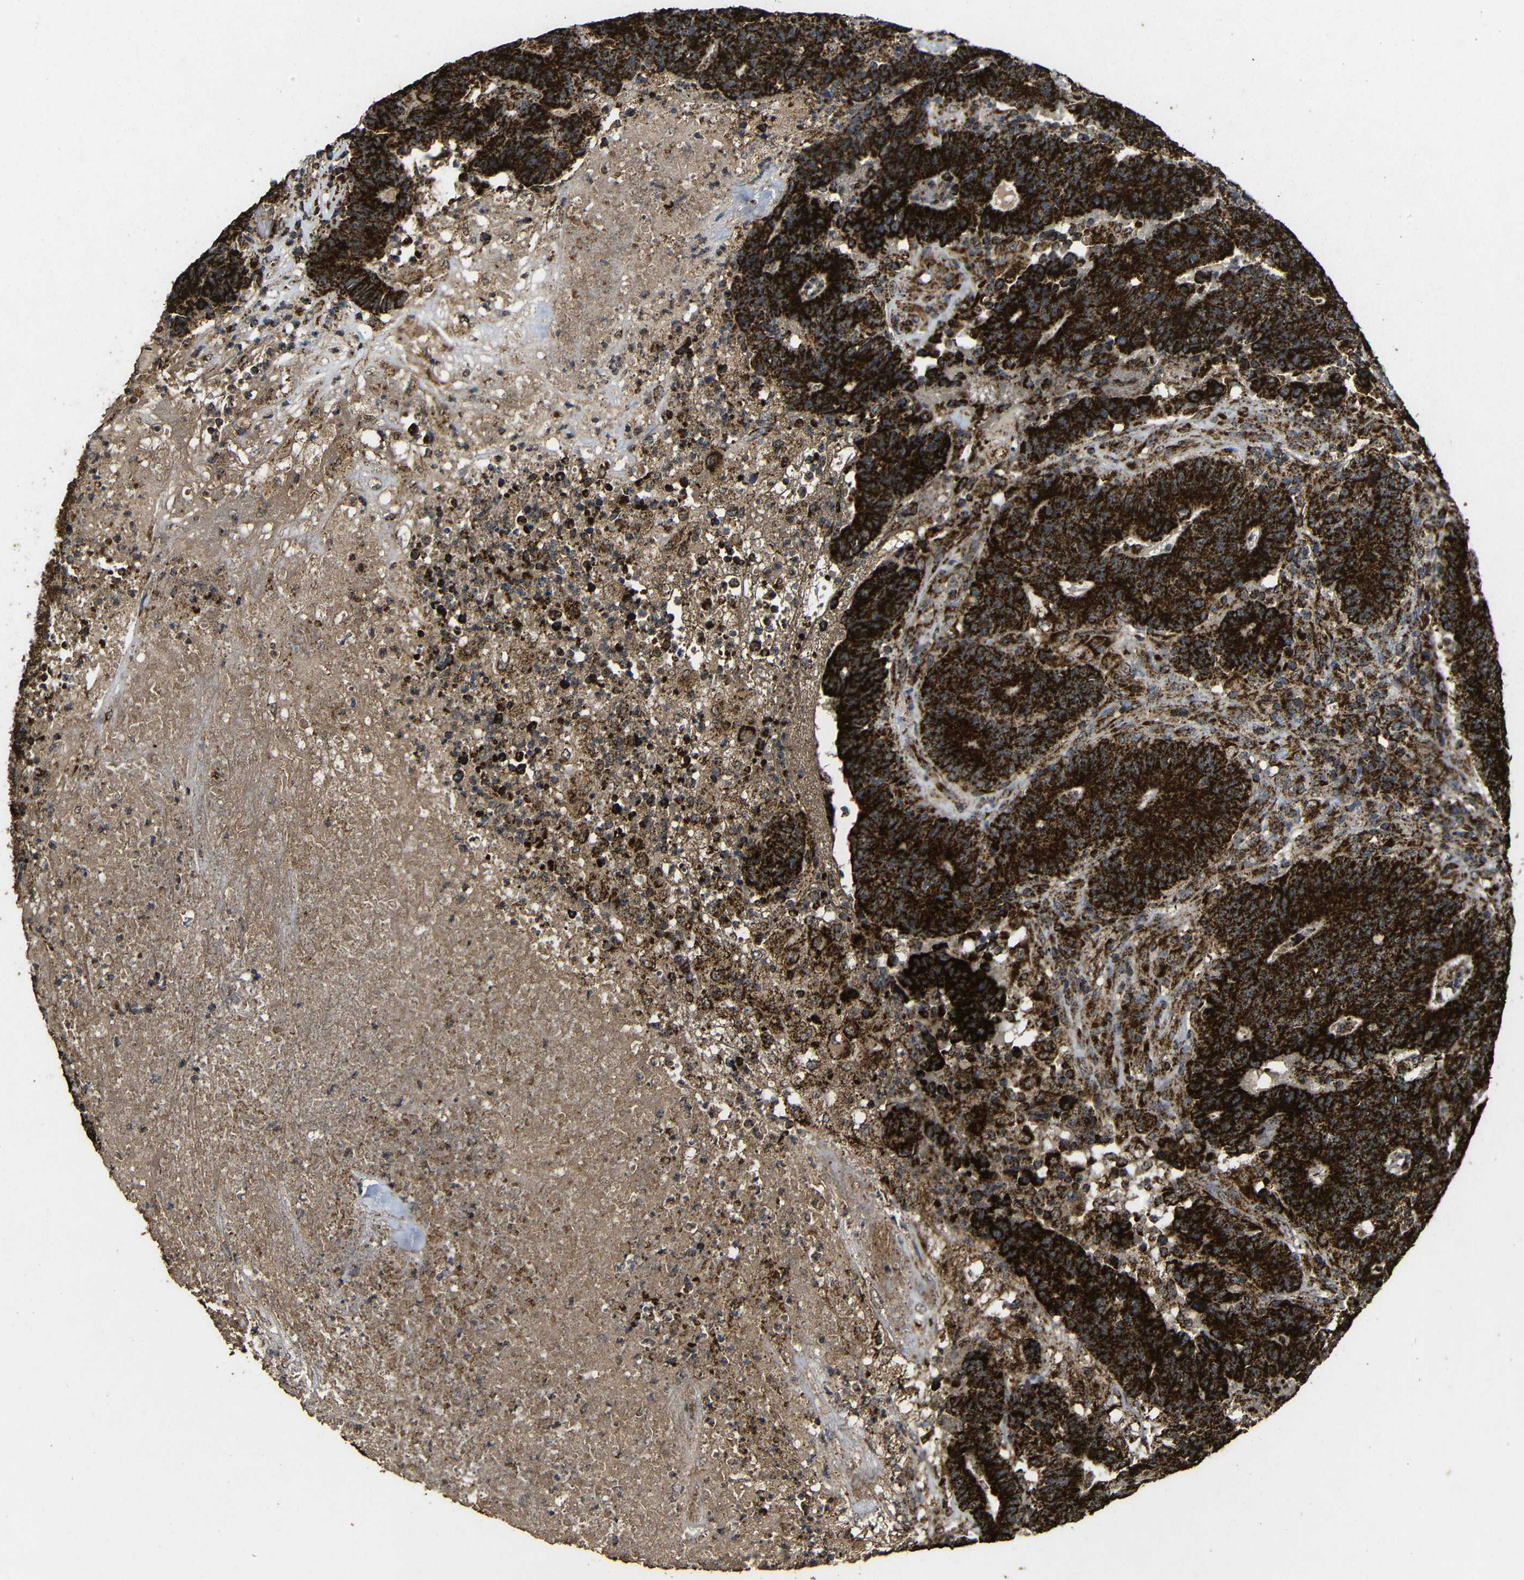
{"staining": {"intensity": "strong", "quantity": ">75%", "location": "cytoplasmic/membranous"}, "tissue": "colorectal cancer", "cell_type": "Tumor cells", "image_type": "cancer", "snomed": [{"axis": "morphology", "description": "Normal tissue, NOS"}, {"axis": "morphology", "description": "Adenocarcinoma, NOS"}, {"axis": "topography", "description": "Colon"}], "caption": "High-power microscopy captured an immunohistochemistry image of colorectal cancer (adenocarcinoma), revealing strong cytoplasmic/membranous positivity in approximately >75% of tumor cells.", "gene": "ATP5F1A", "patient": {"sex": "female", "age": 75}}